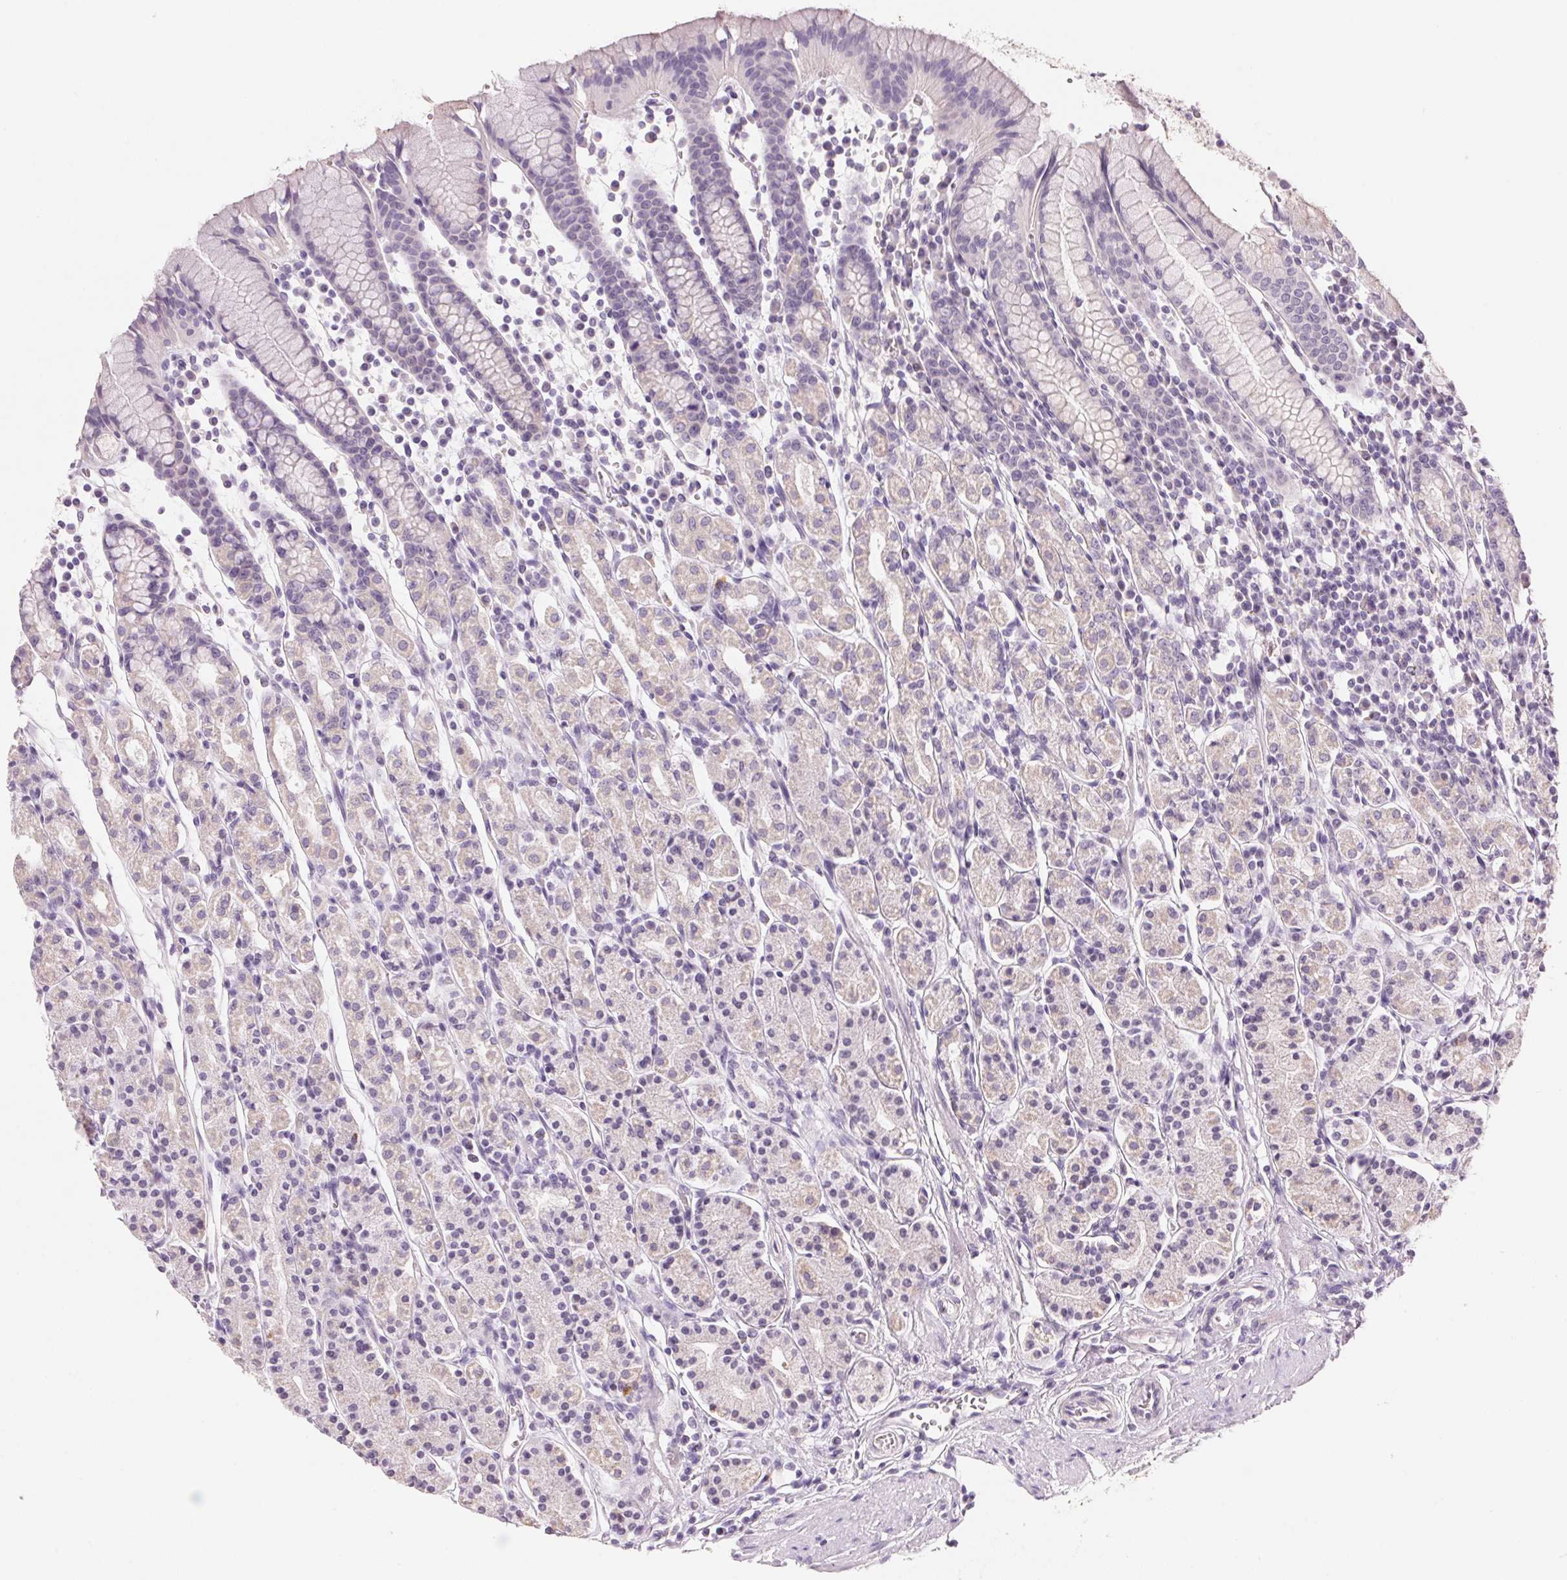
{"staining": {"intensity": "negative", "quantity": "none", "location": "none"}, "tissue": "stomach", "cell_type": "Glandular cells", "image_type": "normal", "snomed": [{"axis": "morphology", "description": "Normal tissue, NOS"}, {"axis": "topography", "description": "Stomach, upper"}, {"axis": "topography", "description": "Stomach"}], "caption": "Protein analysis of benign stomach reveals no significant staining in glandular cells. (DAB (3,3'-diaminobenzidine) IHC visualized using brightfield microscopy, high magnification).", "gene": "CYP11B1", "patient": {"sex": "male", "age": 62}}